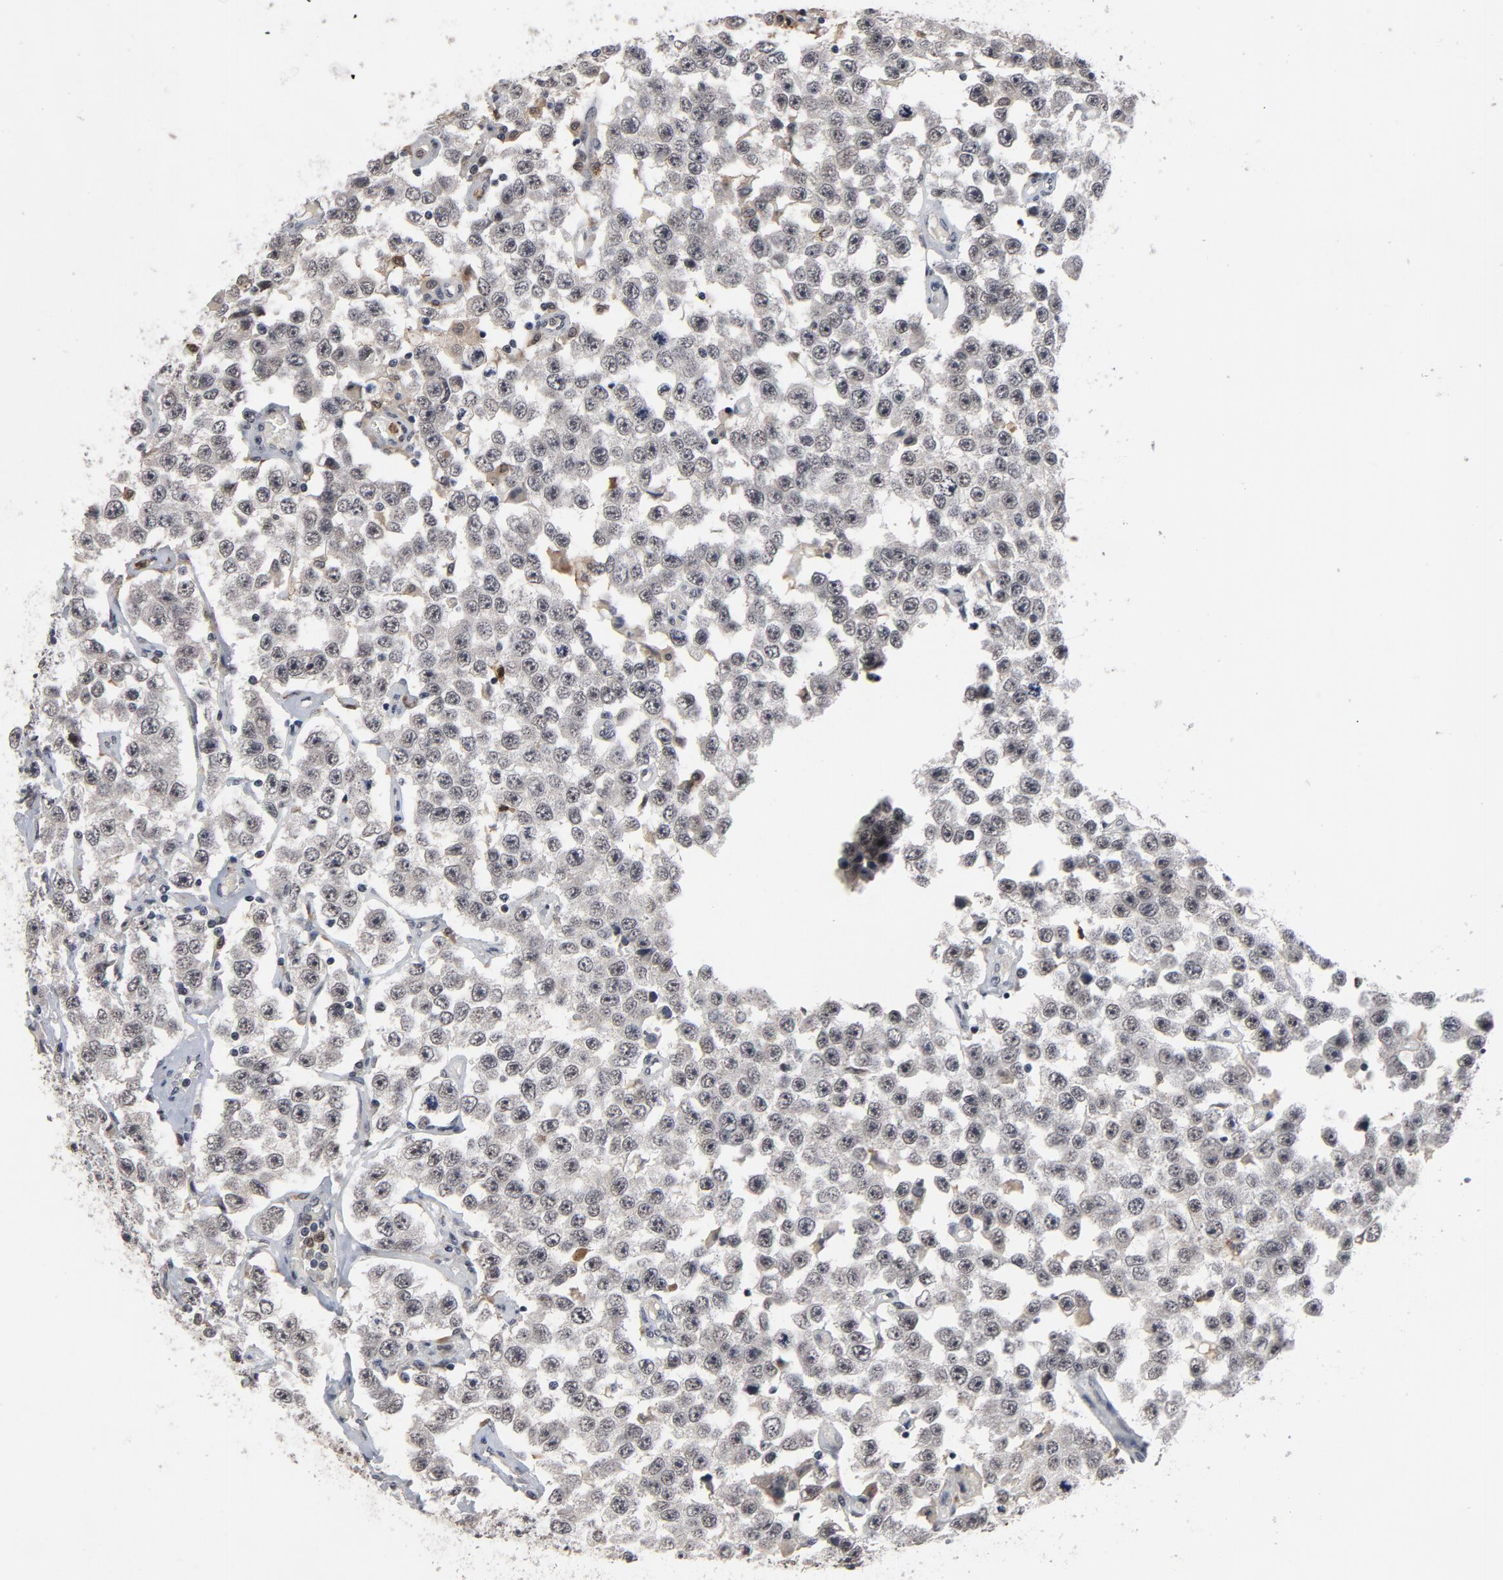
{"staining": {"intensity": "negative", "quantity": "none", "location": "none"}, "tissue": "testis cancer", "cell_type": "Tumor cells", "image_type": "cancer", "snomed": [{"axis": "morphology", "description": "Seminoma, NOS"}, {"axis": "topography", "description": "Testis"}], "caption": "Immunohistochemical staining of human testis cancer reveals no significant positivity in tumor cells.", "gene": "RTL5", "patient": {"sex": "male", "age": 52}}